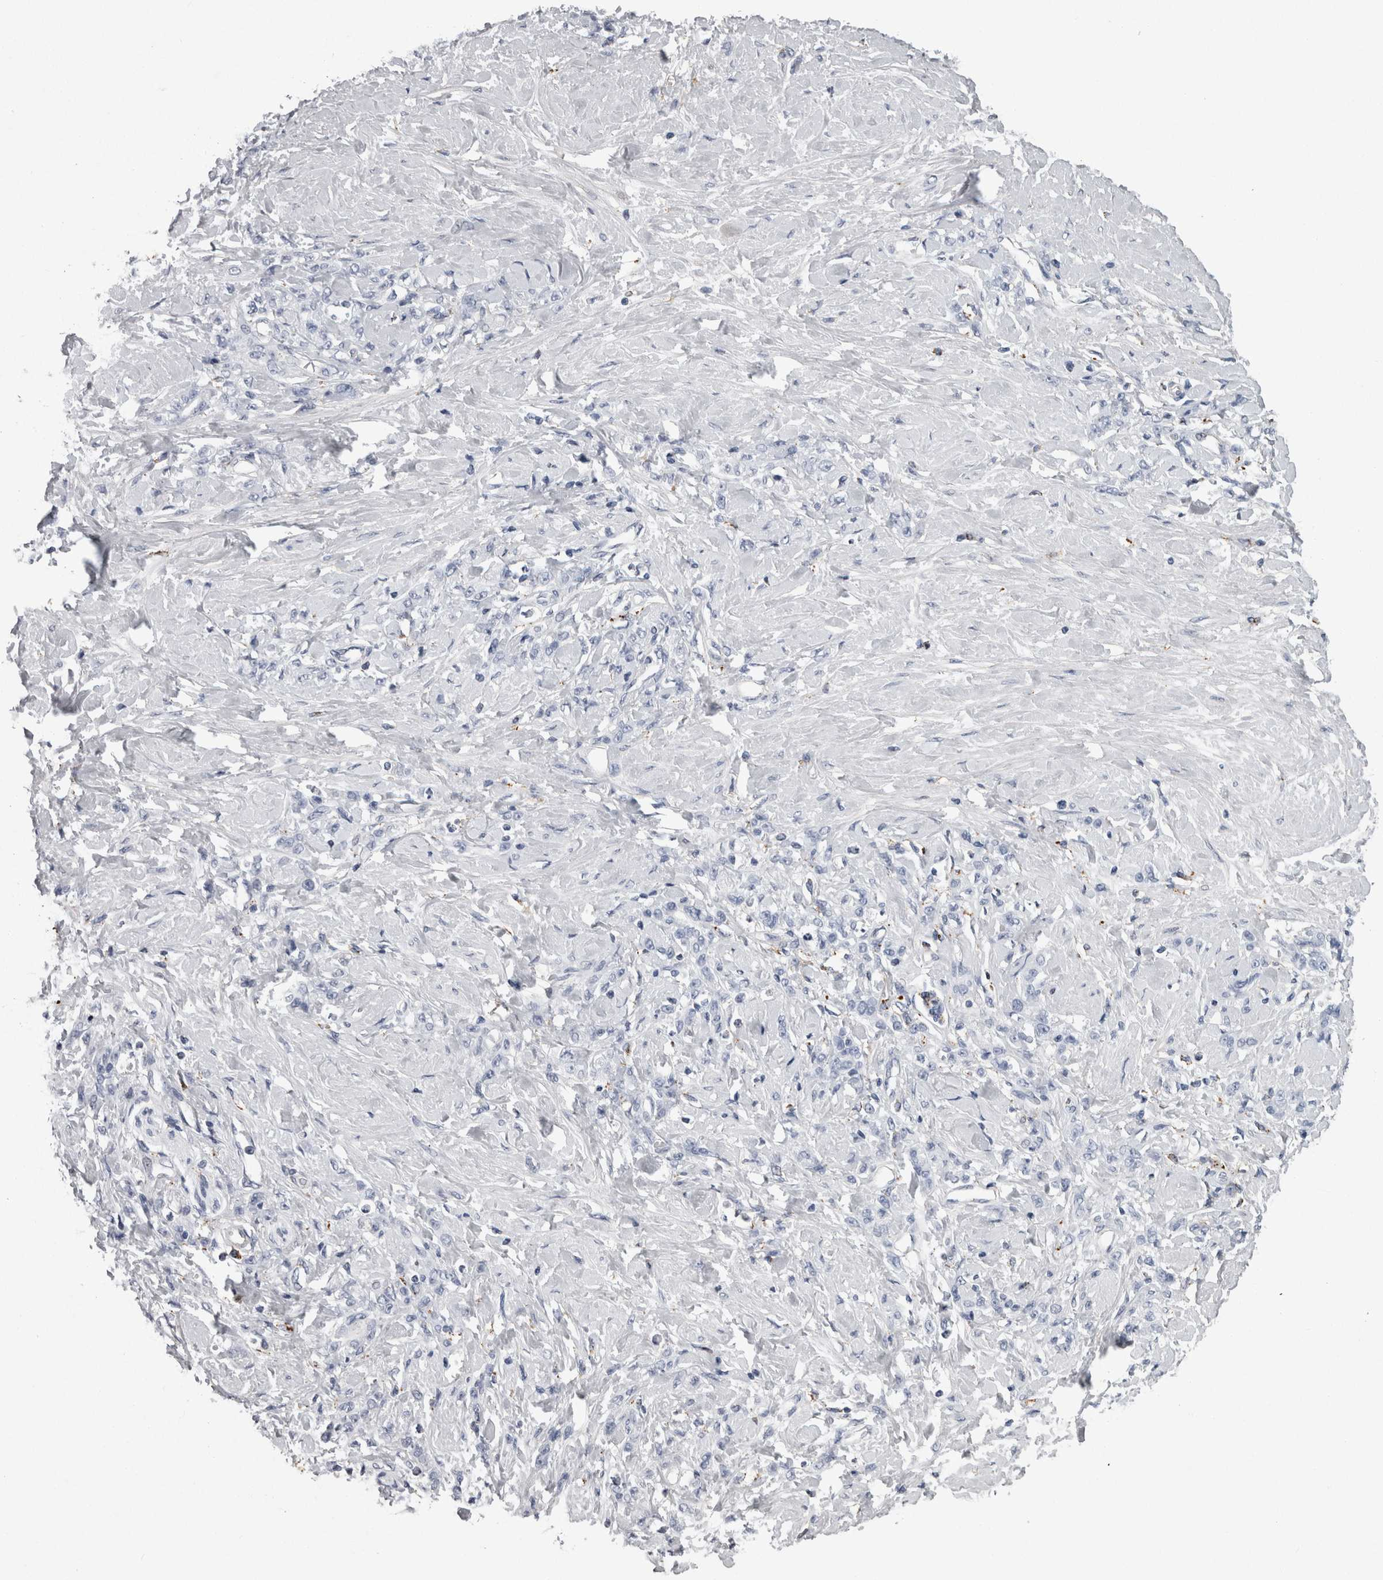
{"staining": {"intensity": "negative", "quantity": "none", "location": "none"}, "tissue": "stomach cancer", "cell_type": "Tumor cells", "image_type": "cancer", "snomed": [{"axis": "morphology", "description": "Adenocarcinoma, NOS"}, {"axis": "topography", "description": "Stomach"}], "caption": "Stomach cancer was stained to show a protein in brown. There is no significant staining in tumor cells. The staining was performed using DAB to visualize the protein expression in brown, while the nuclei were stained in blue with hematoxylin (Magnification: 20x).", "gene": "DPP7", "patient": {"sex": "male", "age": 82}}